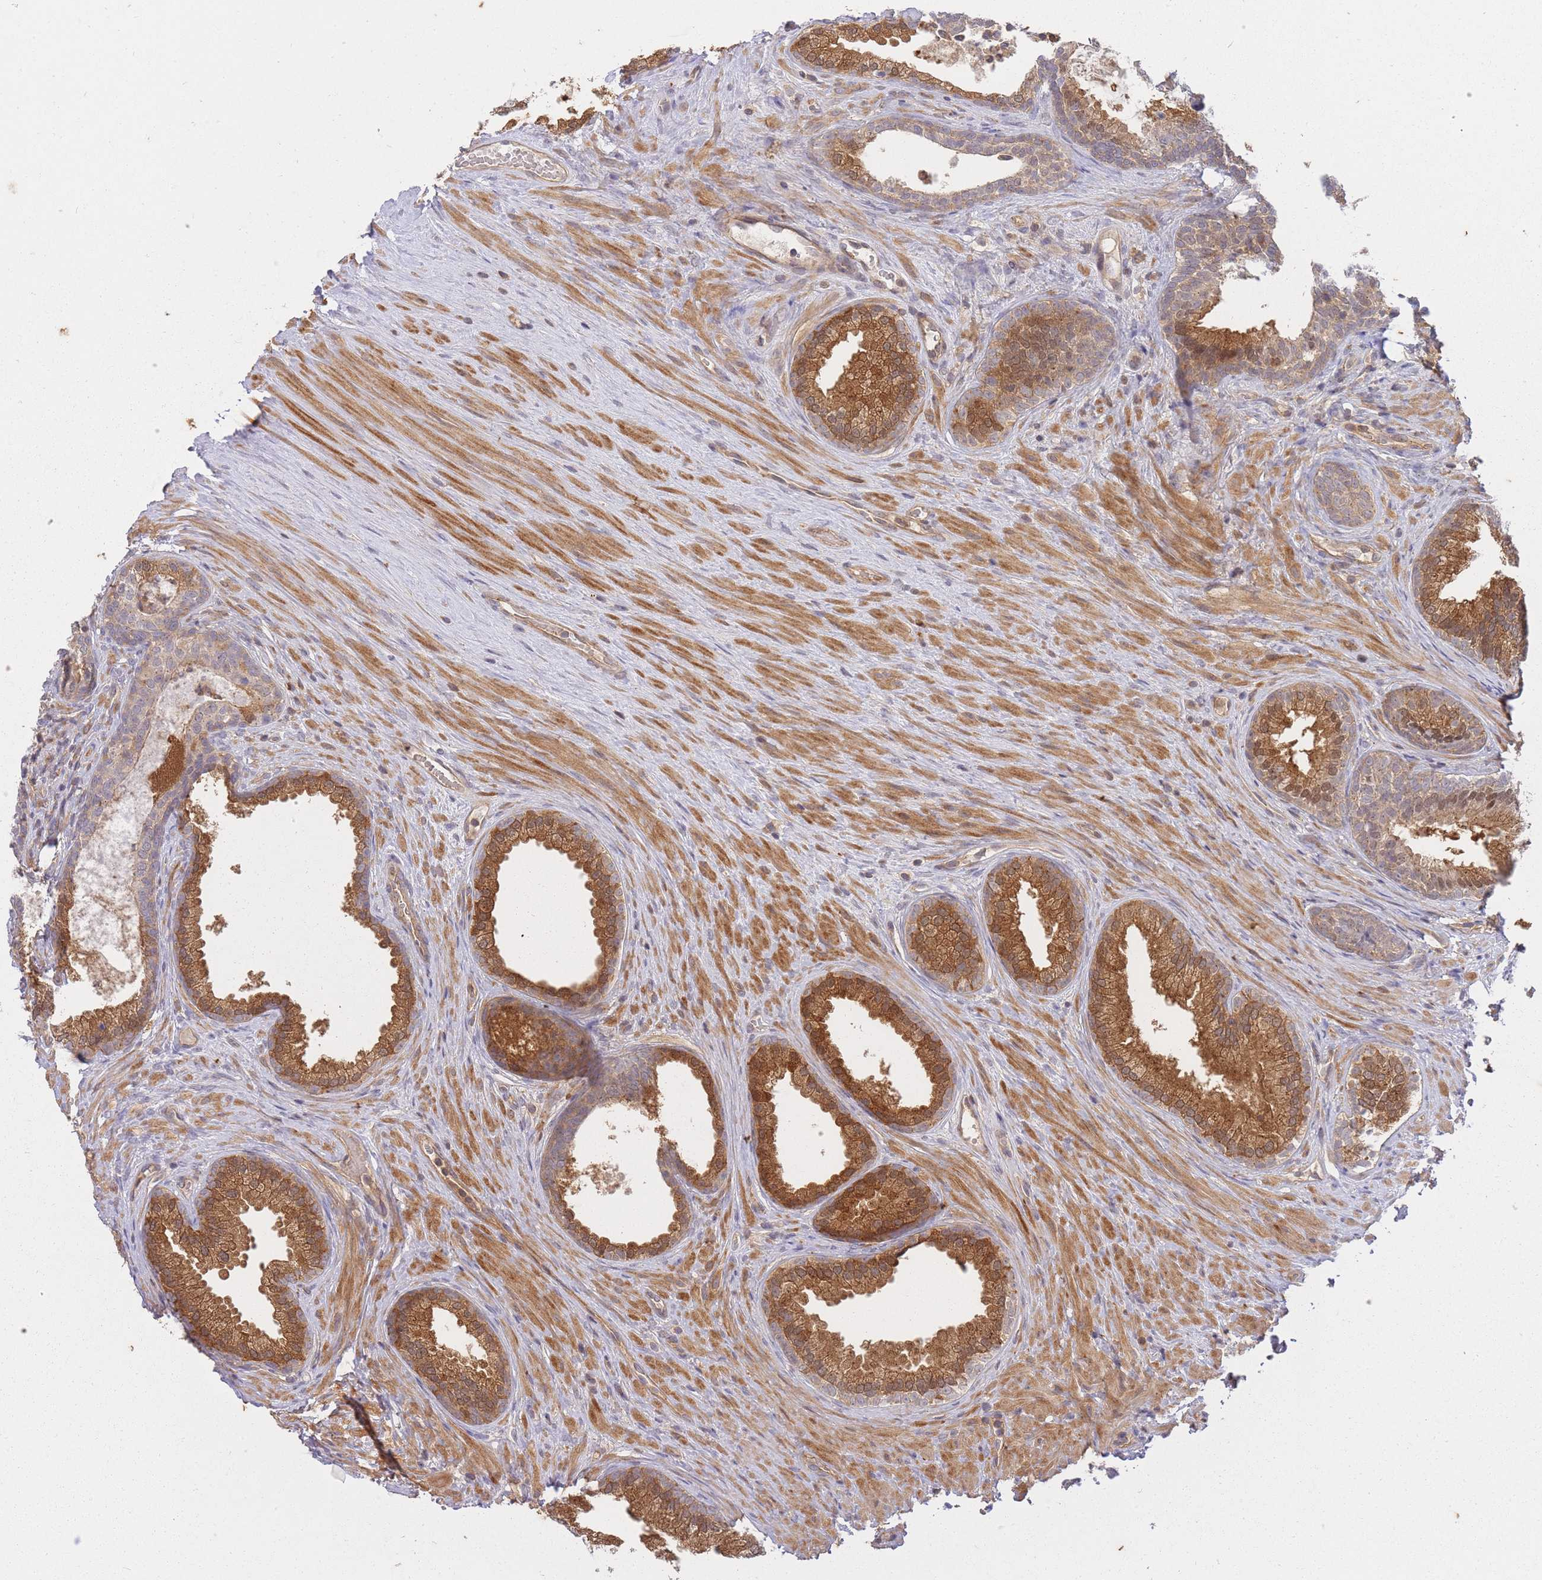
{"staining": {"intensity": "strong", "quantity": ">75%", "location": "cytoplasmic/membranous"}, "tissue": "prostate", "cell_type": "Glandular cells", "image_type": "normal", "snomed": [{"axis": "morphology", "description": "Normal tissue, NOS"}, {"axis": "topography", "description": "Prostate"}], "caption": "The photomicrograph shows staining of normal prostate, revealing strong cytoplasmic/membranous protein expression (brown color) within glandular cells.", "gene": "ST8SIA4", "patient": {"sex": "male", "age": 76}}